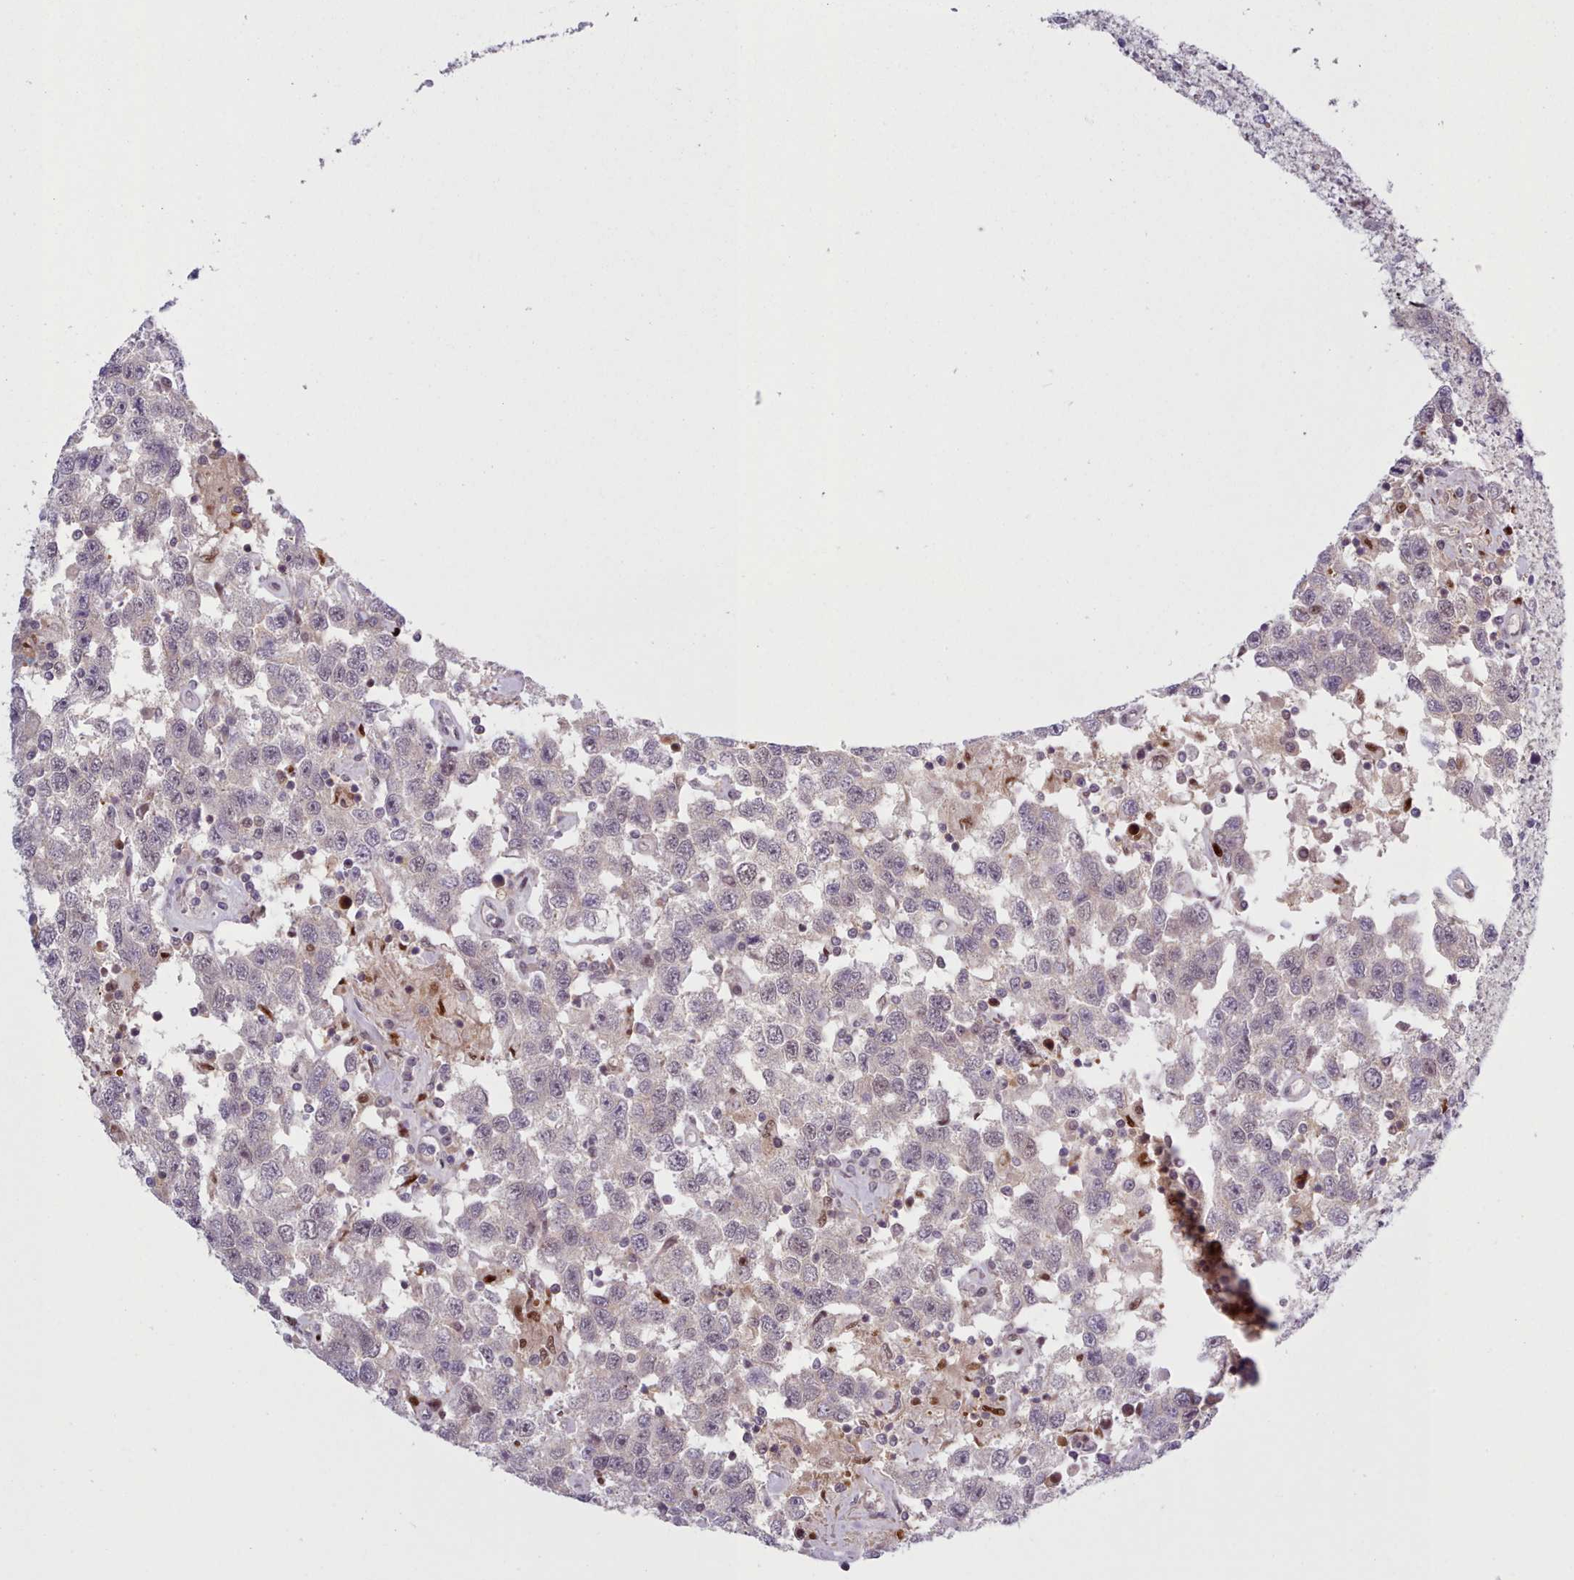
{"staining": {"intensity": "negative", "quantity": "none", "location": "none"}, "tissue": "testis cancer", "cell_type": "Tumor cells", "image_type": "cancer", "snomed": [{"axis": "morphology", "description": "Seminoma, NOS"}, {"axis": "topography", "description": "Testis"}], "caption": "DAB (3,3'-diaminobenzidine) immunohistochemical staining of human seminoma (testis) reveals no significant positivity in tumor cells.", "gene": "KBTBD7", "patient": {"sex": "male", "age": 41}}